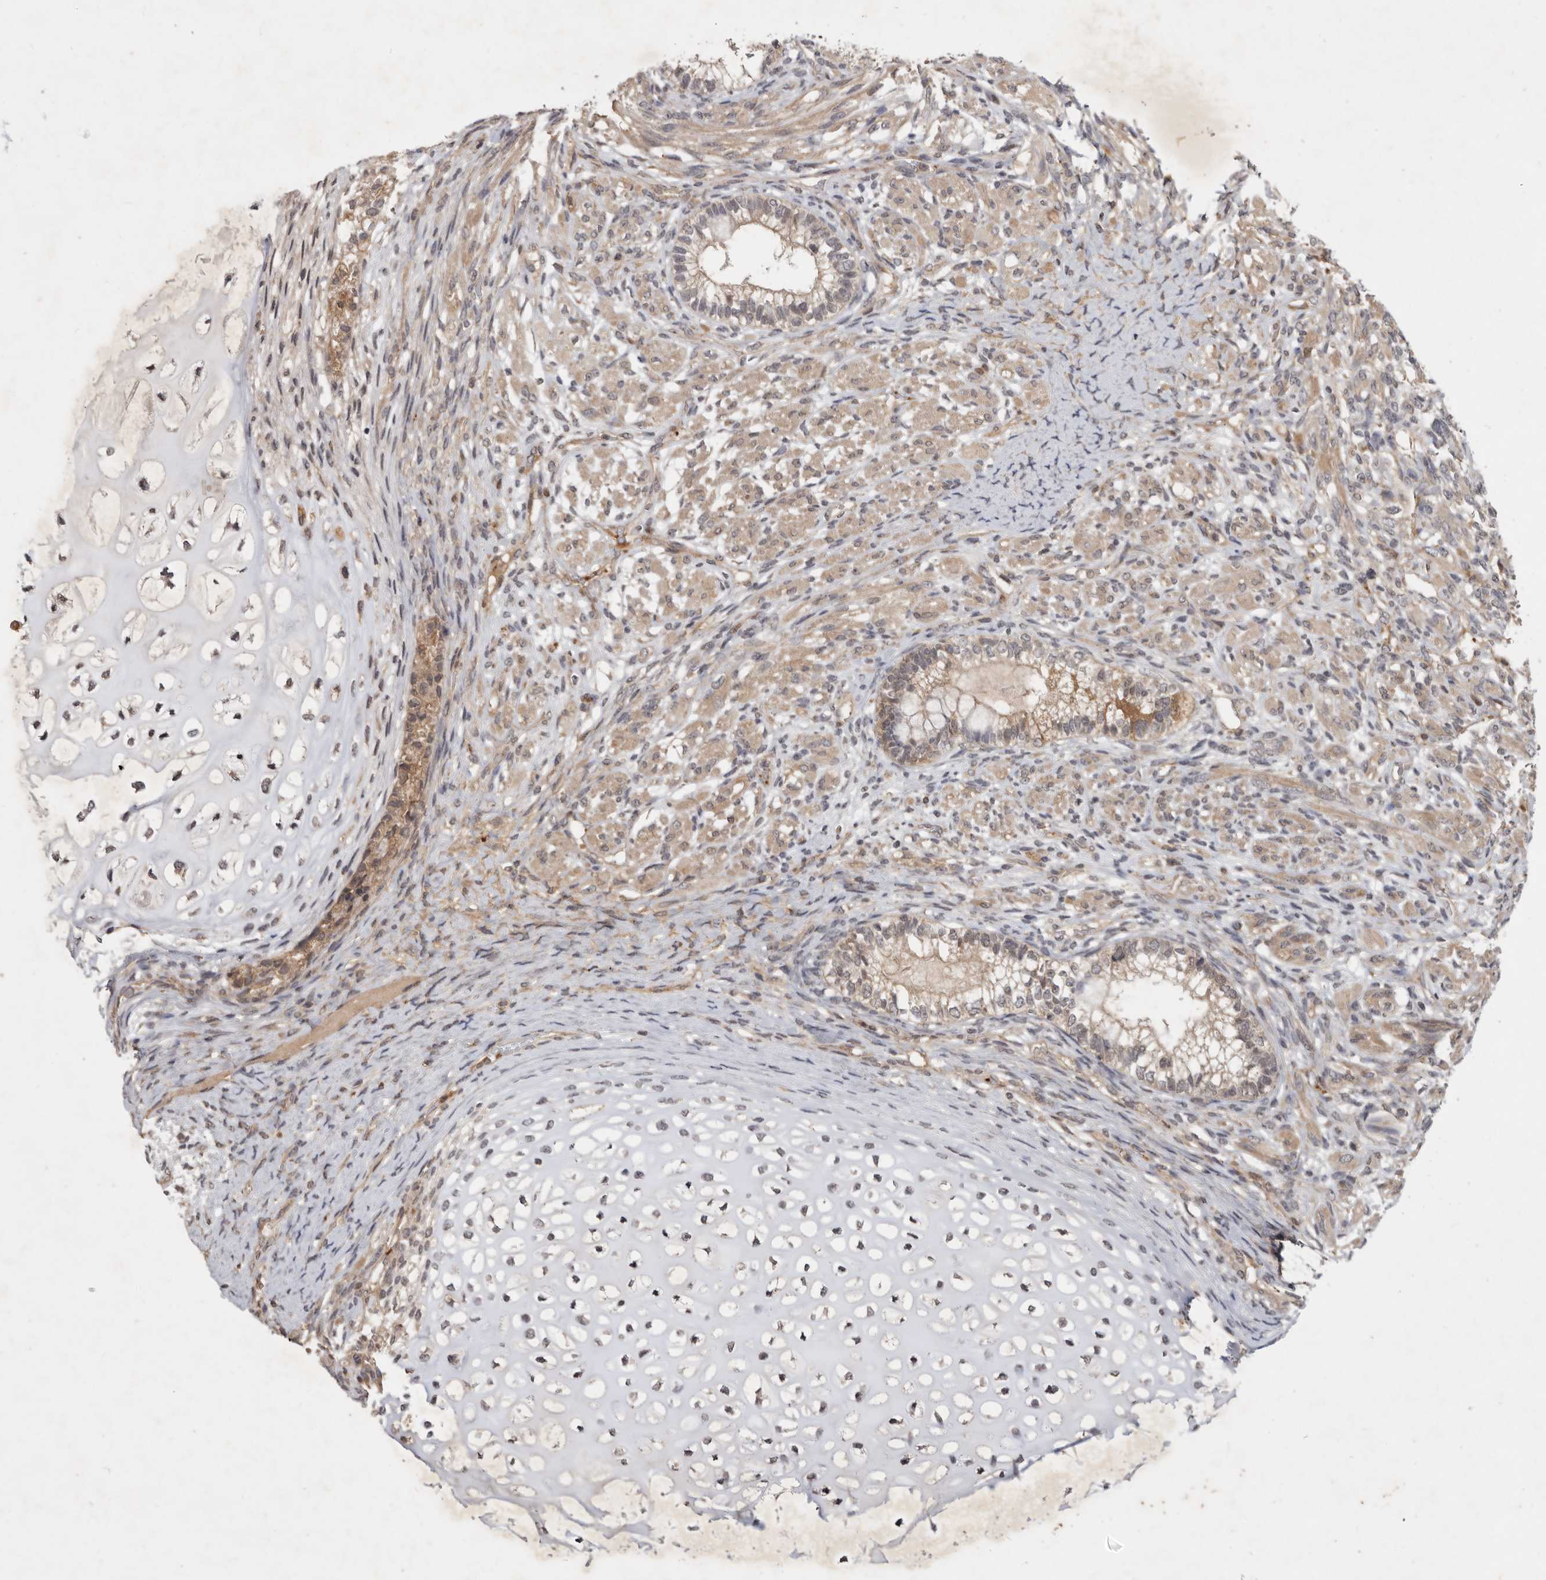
{"staining": {"intensity": "weak", "quantity": ">75%", "location": "cytoplasmic/membranous"}, "tissue": "testis cancer", "cell_type": "Tumor cells", "image_type": "cancer", "snomed": [{"axis": "morphology", "description": "Seminoma, NOS"}, {"axis": "morphology", "description": "Carcinoma, Embryonal, NOS"}, {"axis": "topography", "description": "Testis"}], "caption": "High-power microscopy captured an immunohistochemistry (IHC) photomicrograph of testis cancer, revealing weak cytoplasmic/membranous expression in approximately >75% of tumor cells.", "gene": "DNAJC28", "patient": {"sex": "male", "age": 28}}